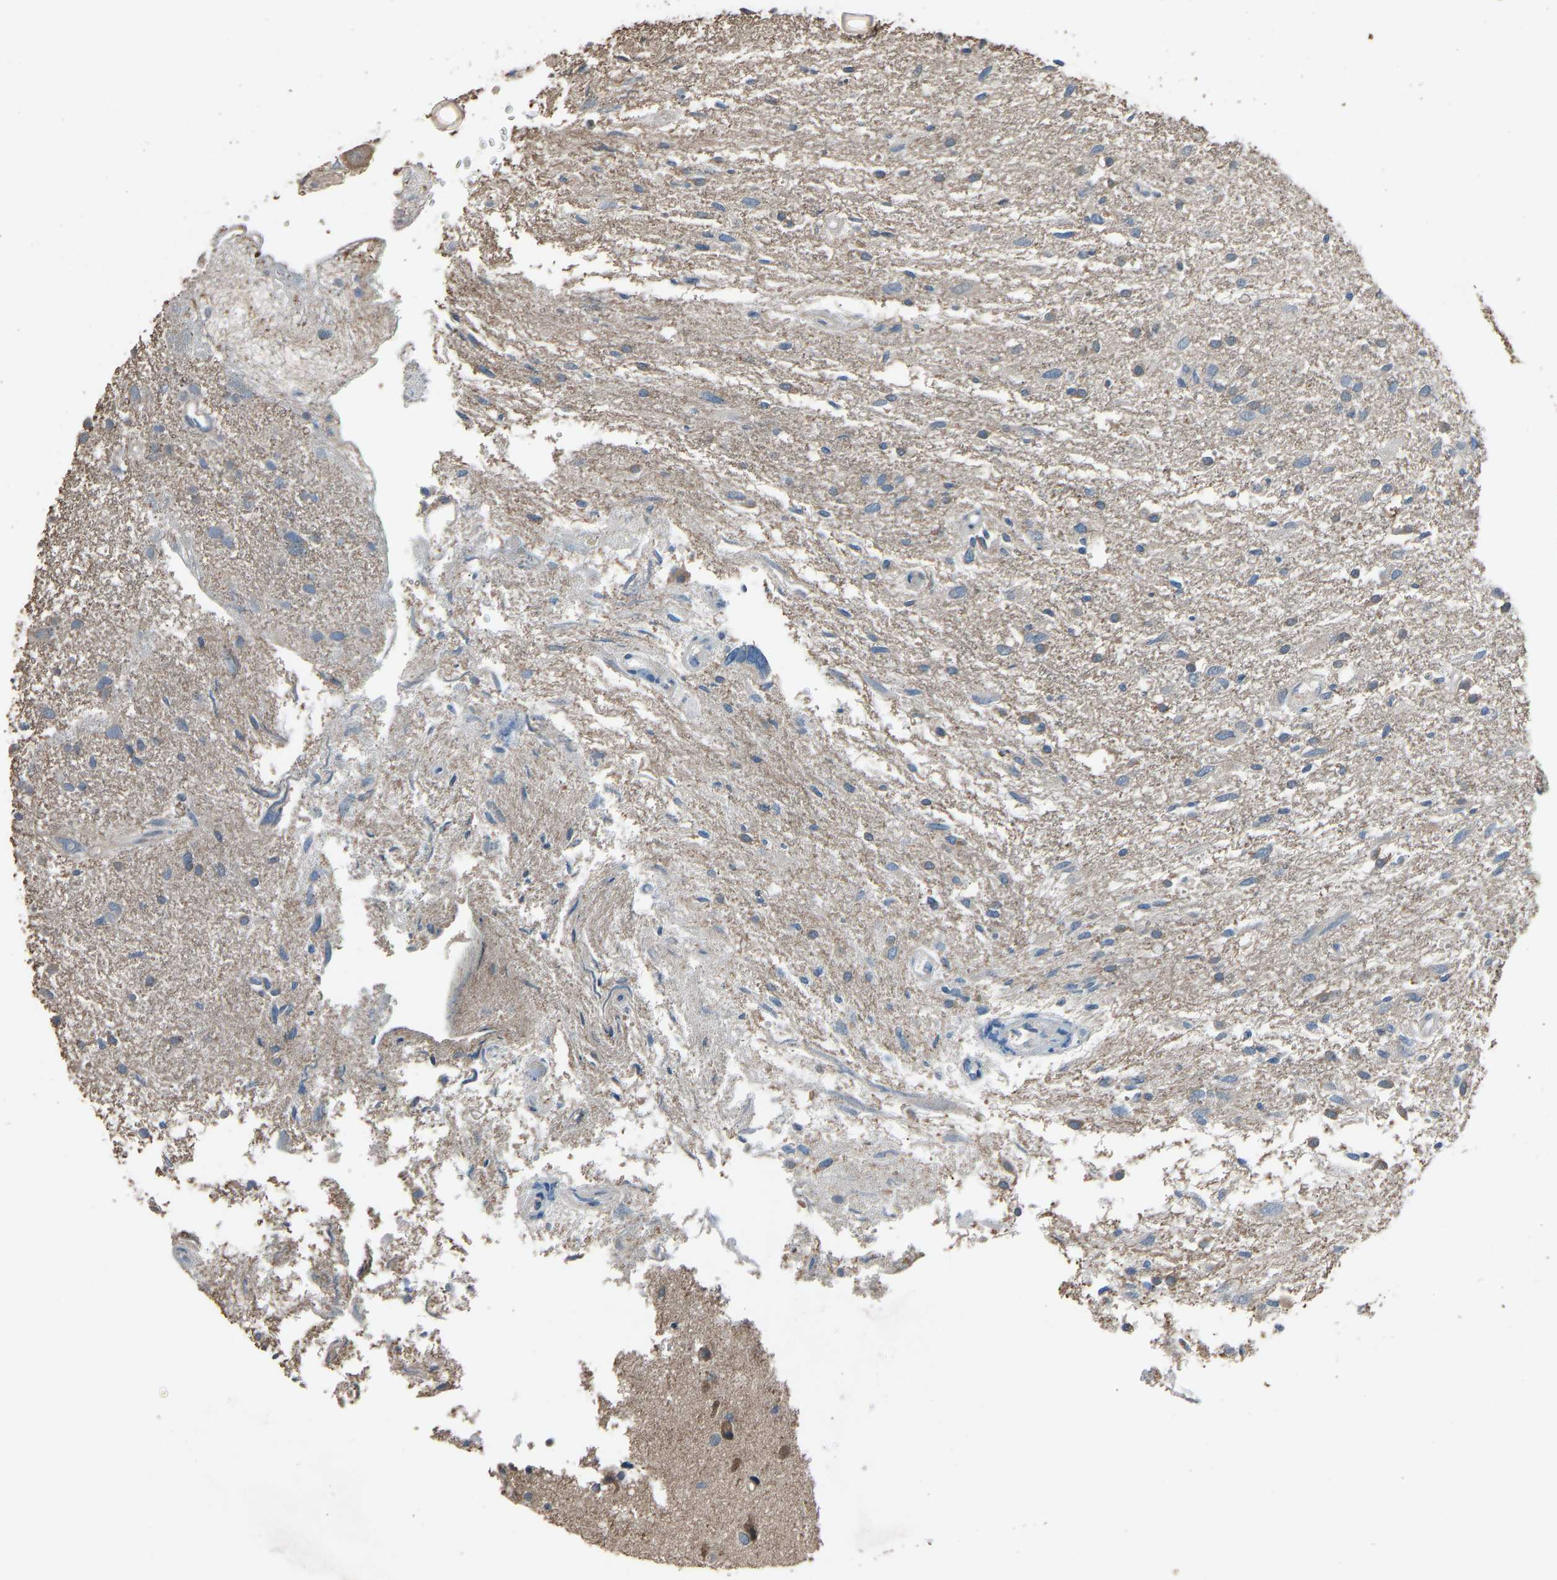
{"staining": {"intensity": "weak", "quantity": "<25%", "location": "cytoplasmic/membranous"}, "tissue": "glioma", "cell_type": "Tumor cells", "image_type": "cancer", "snomed": [{"axis": "morphology", "description": "Glioma, malignant, High grade"}, {"axis": "topography", "description": "Brain"}], "caption": "Photomicrograph shows no significant protein expression in tumor cells of malignant glioma (high-grade). Nuclei are stained in blue.", "gene": "SLC43A1", "patient": {"sex": "female", "age": 59}}